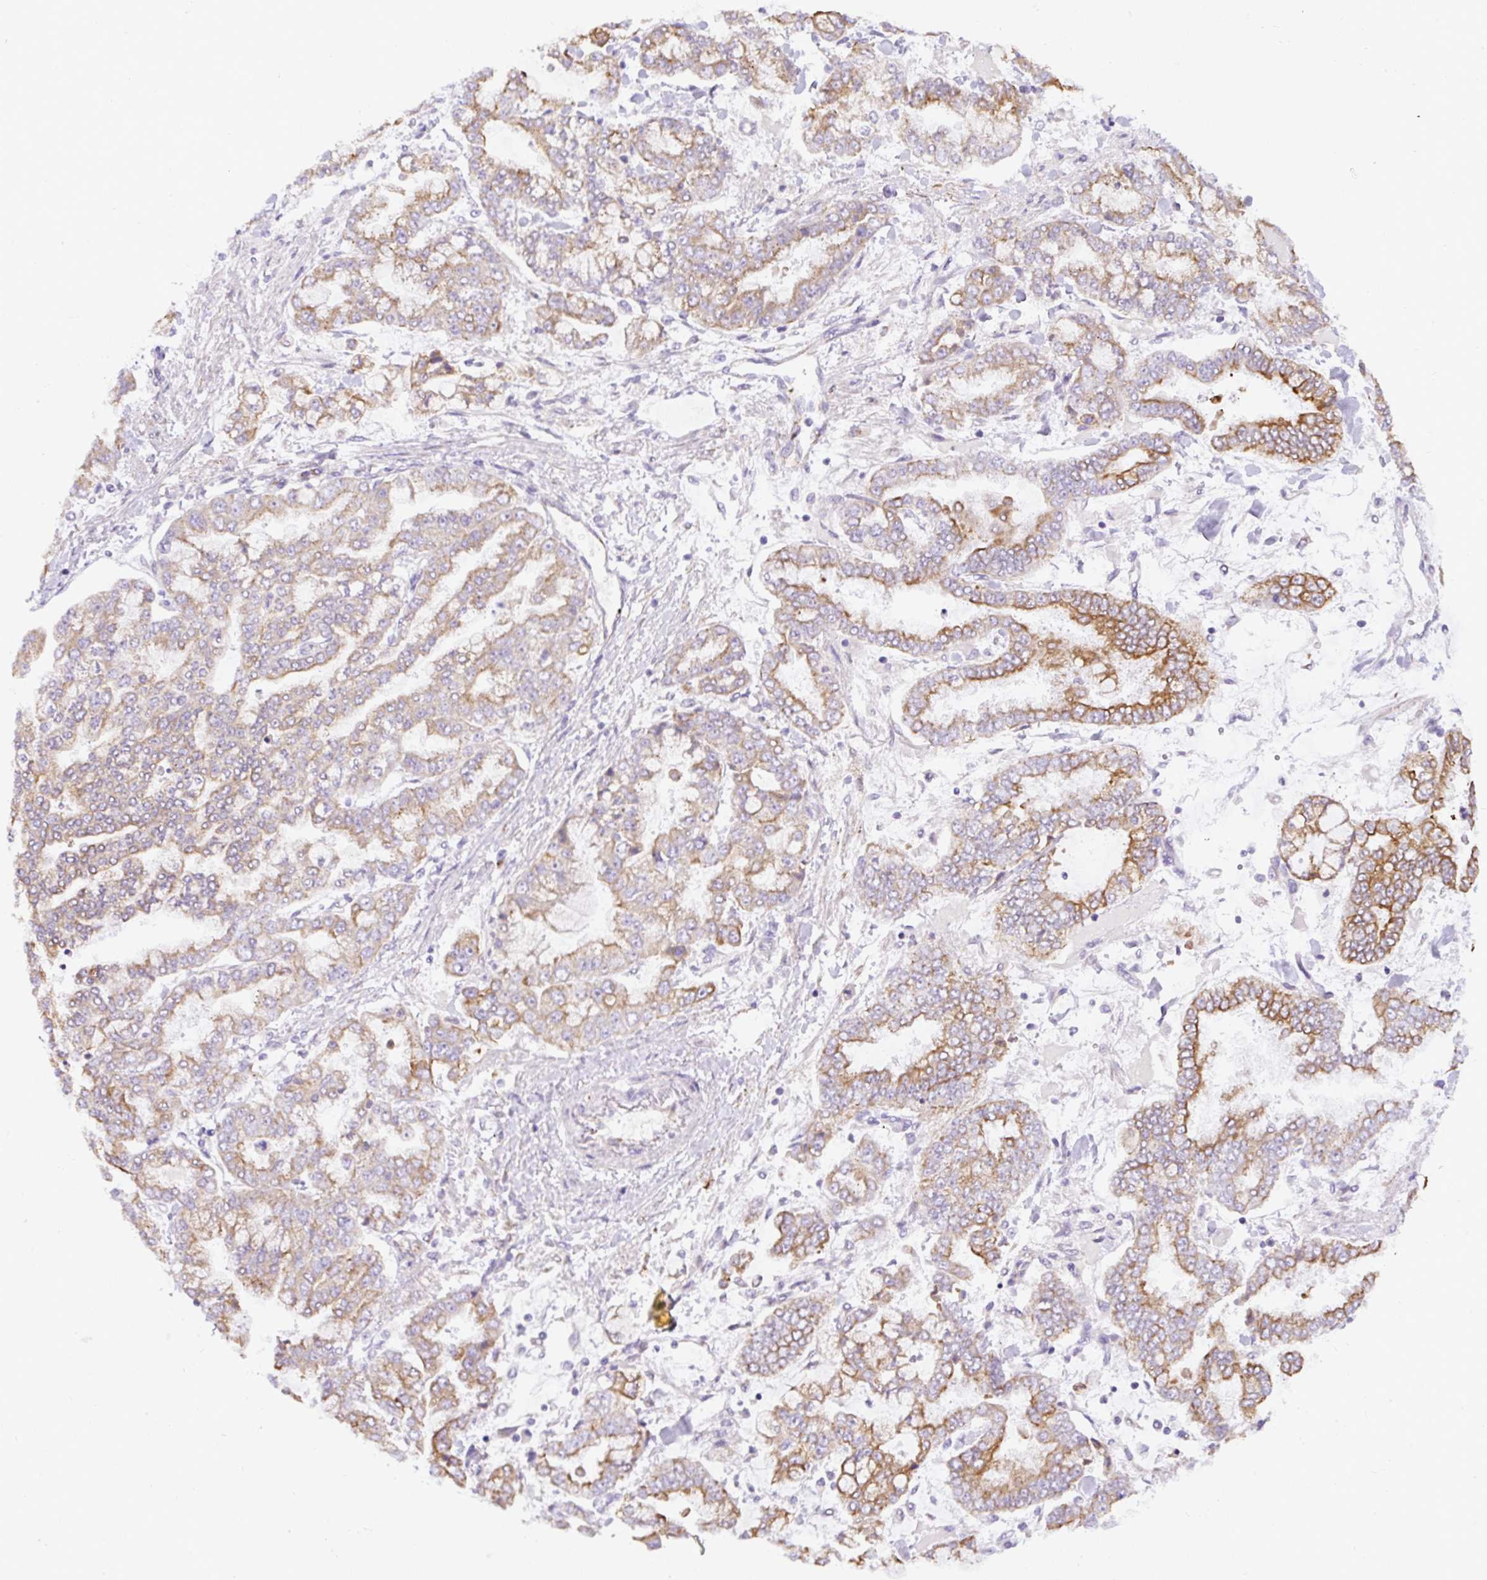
{"staining": {"intensity": "moderate", "quantity": "25%-75%", "location": "cytoplasmic/membranous"}, "tissue": "stomach cancer", "cell_type": "Tumor cells", "image_type": "cancer", "snomed": [{"axis": "morphology", "description": "Normal tissue, NOS"}, {"axis": "morphology", "description": "Adenocarcinoma, NOS"}, {"axis": "topography", "description": "Stomach, upper"}, {"axis": "topography", "description": "Stomach"}], "caption": "DAB (3,3'-diaminobenzidine) immunohistochemical staining of human stomach cancer (adenocarcinoma) reveals moderate cytoplasmic/membranous protein staining in about 25%-75% of tumor cells. Ihc stains the protein in brown and the nuclei are stained blue.", "gene": "FAM149A", "patient": {"sex": "male", "age": 76}}